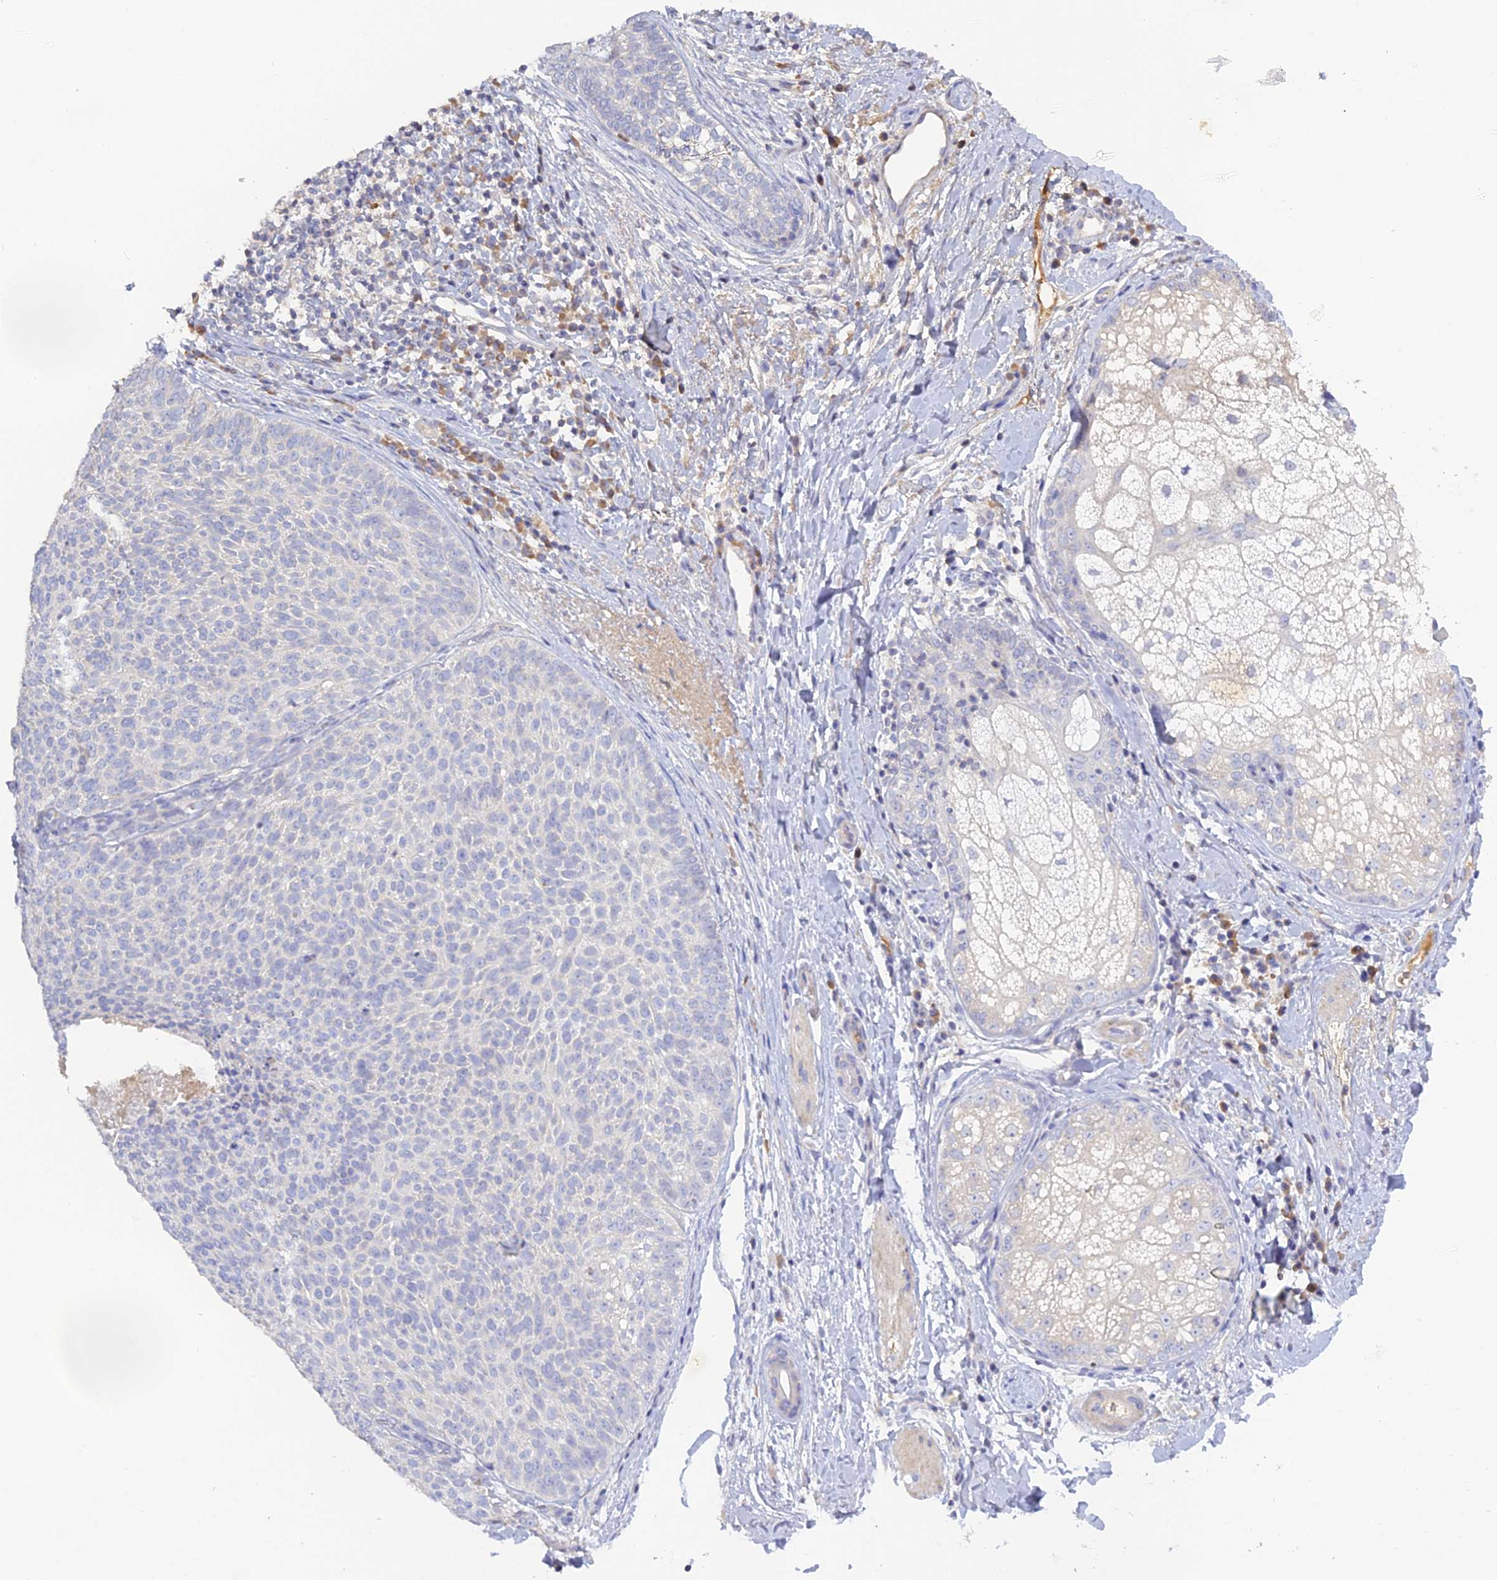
{"staining": {"intensity": "negative", "quantity": "none", "location": "none"}, "tissue": "skin cancer", "cell_type": "Tumor cells", "image_type": "cancer", "snomed": [{"axis": "morphology", "description": "Basal cell carcinoma"}, {"axis": "topography", "description": "Skin"}], "caption": "Immunohistochemistry (IHC) of human skin cancer shows no positivity in tumor cells. (DAB immunohistochemistry visualized using brightfield microscopy, high magnification).", "gene": "ADGRA1", "patient": {"sex": "male", "age": 85}}